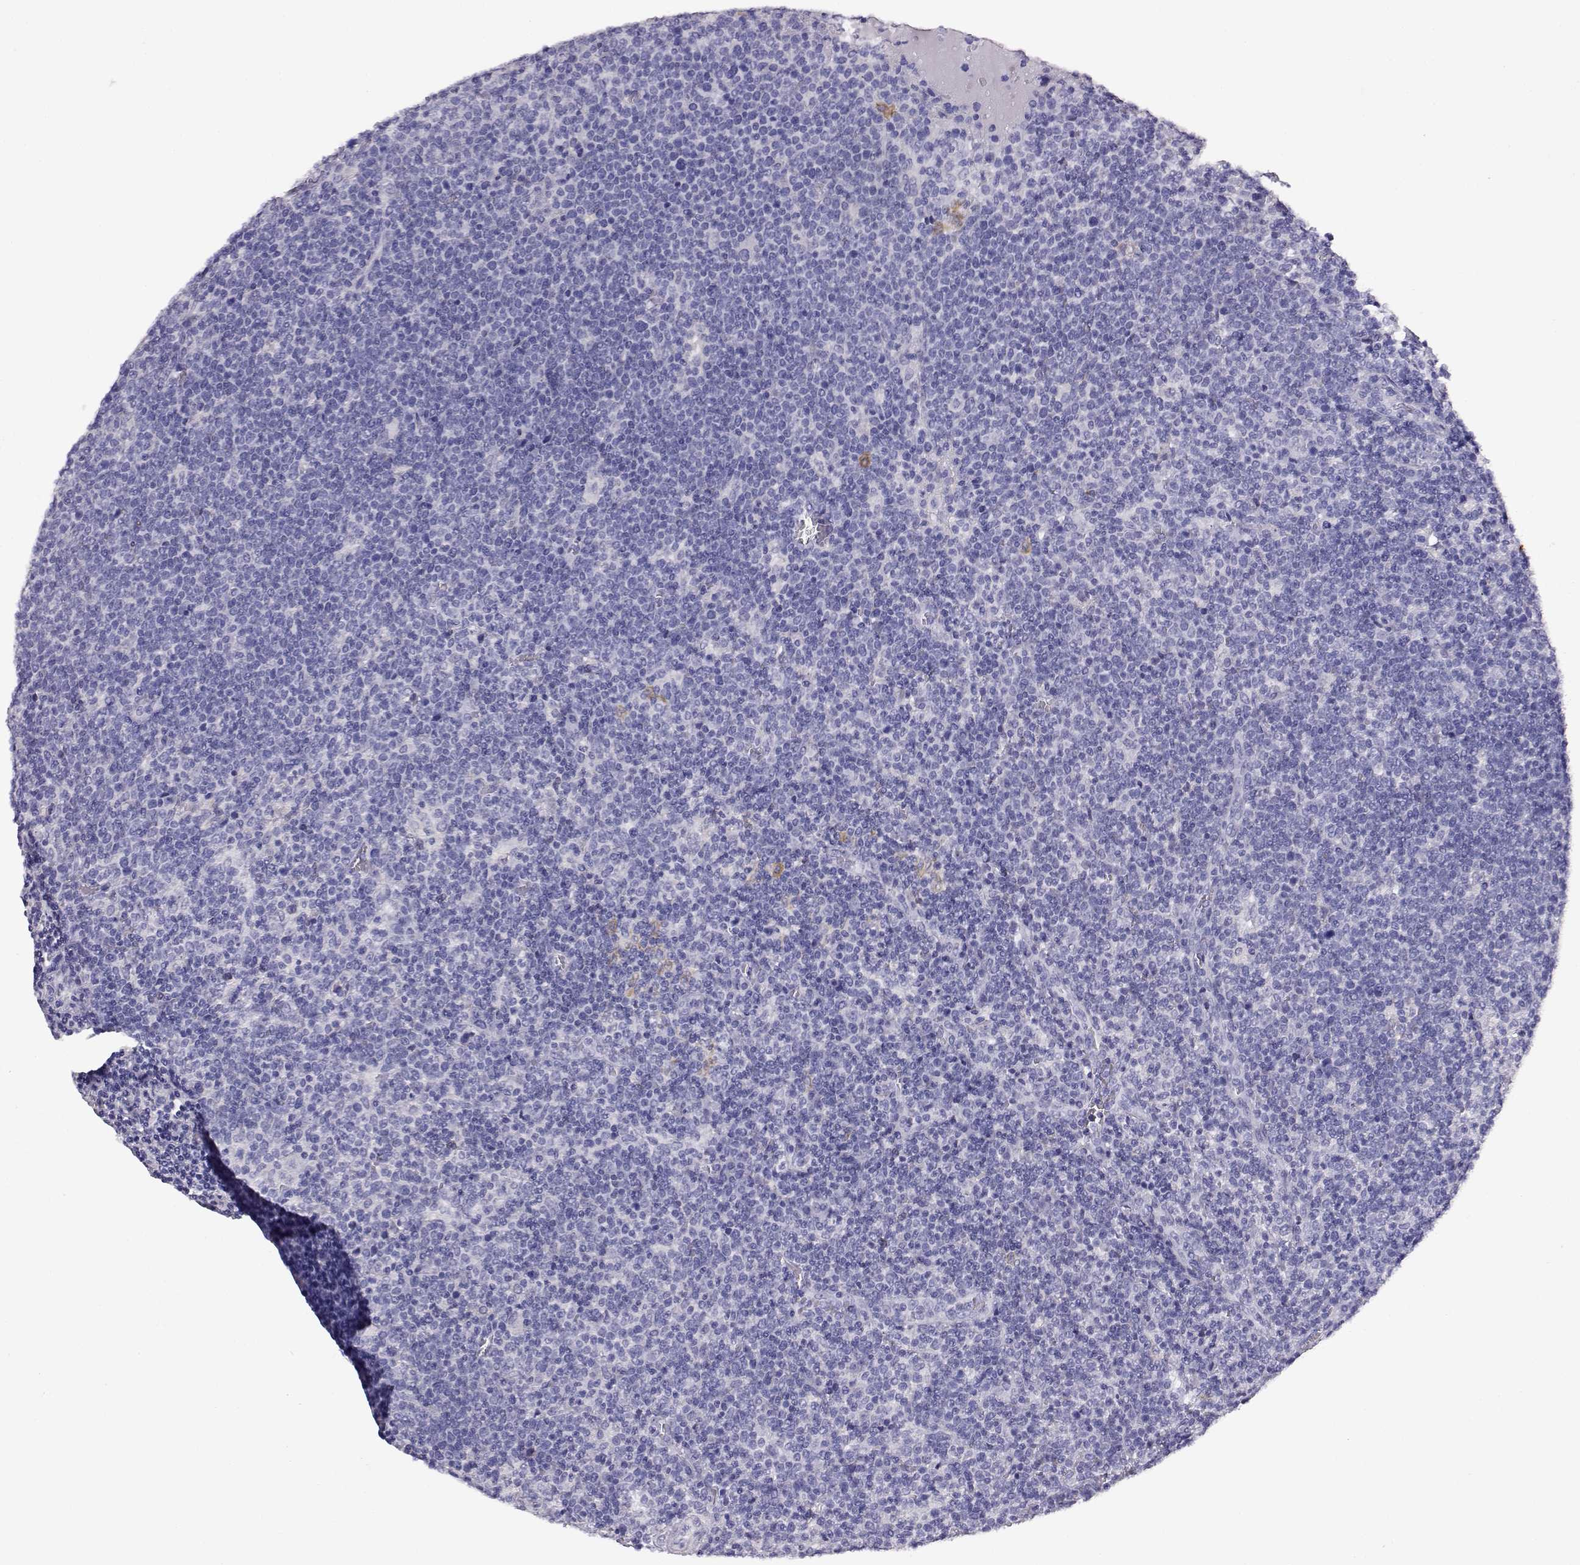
{"staining": {"intensity": "negative", "quantity": "none", "location": "none"}, "tissue": "lymphoma", "cell_type": "Tumor cells", "image_type": "cancer", "snomed": [{"axis": "morphology", "description": "Malignant lymphoma, non-Hodgkin's type, High grade"}, {"axis": "topography", "description": "Lymph node"}], "caption": "Immunohistochemical staining of human lymphoma displays no significant expression in tumor cells.", "gene": "AKR1B1", "patient": {"sex": "male", "age": 61}}